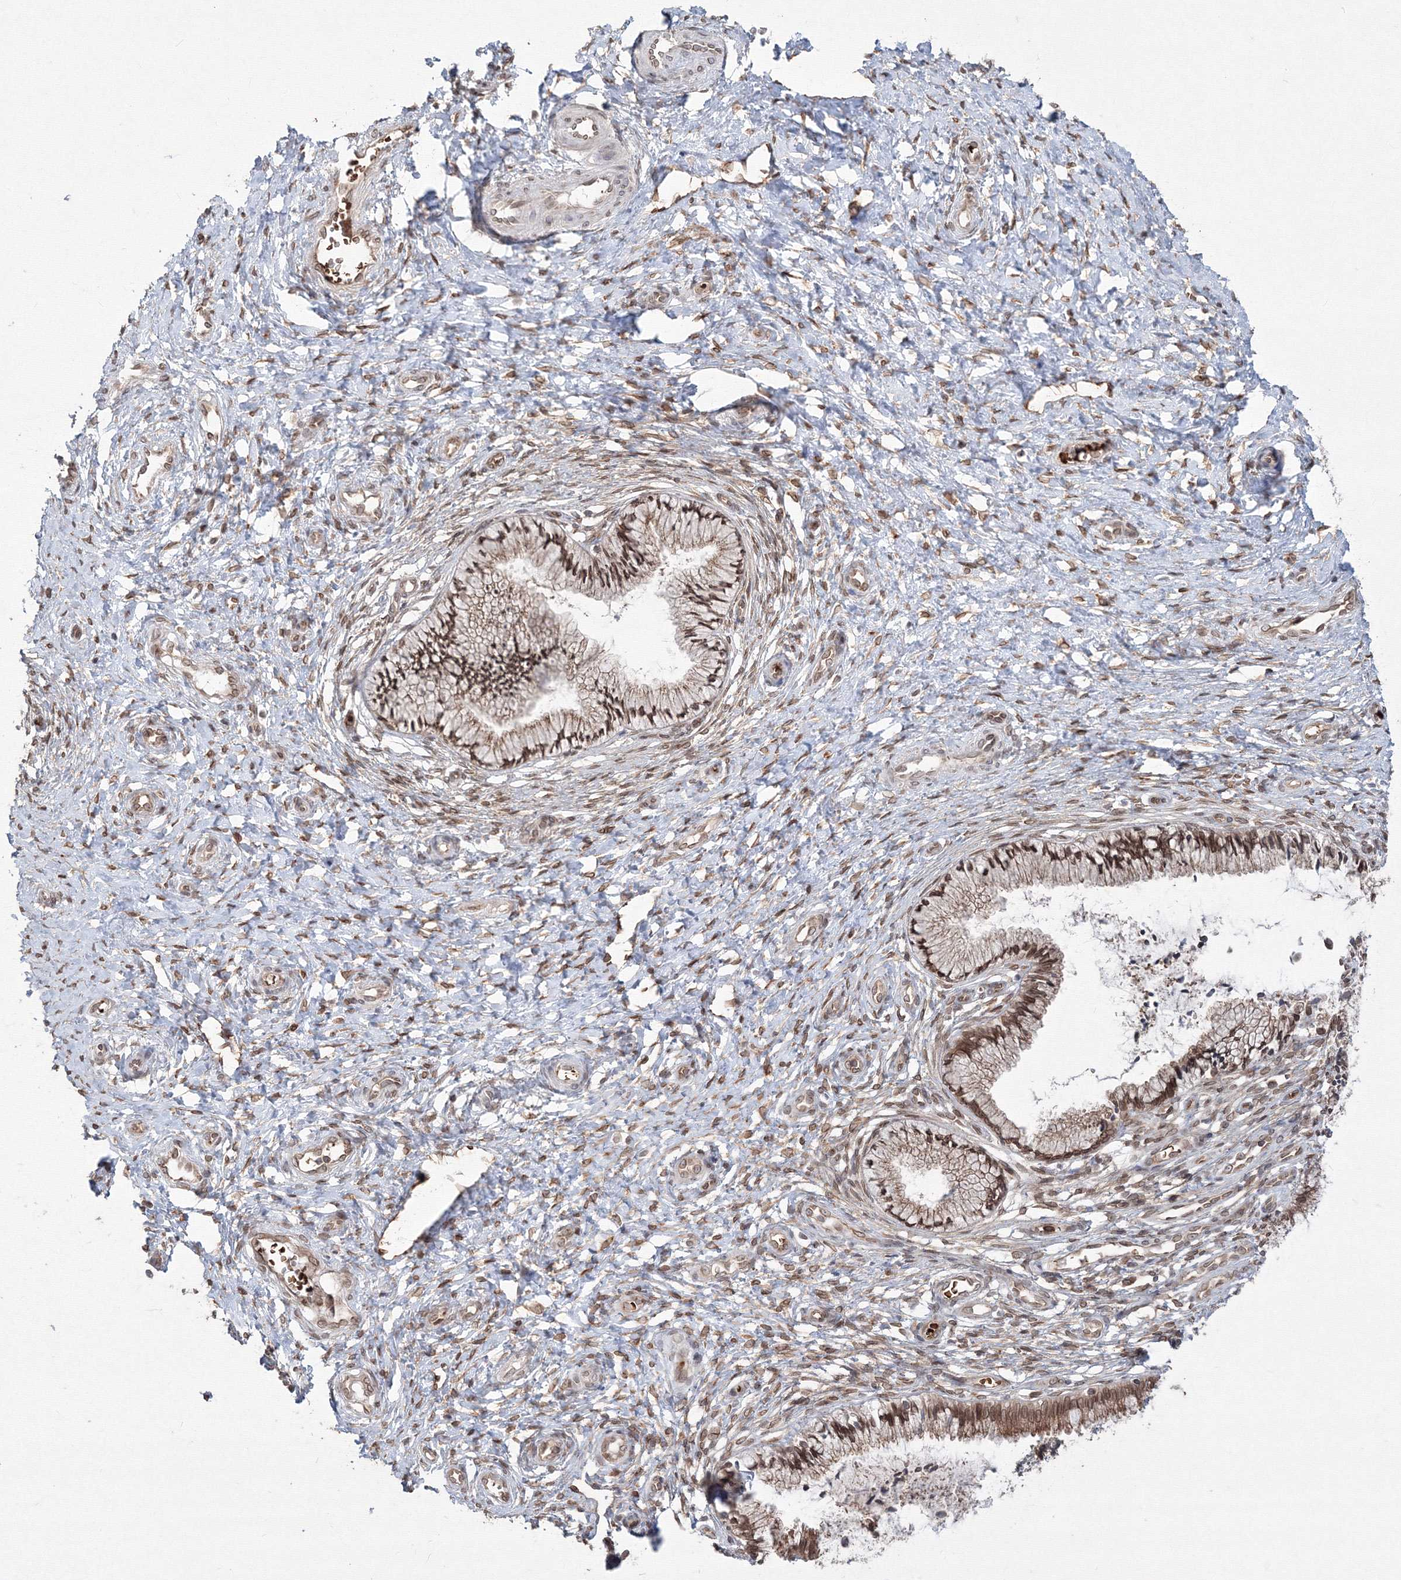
{"staining": {"intensity": "strong", "quantity": ">75%", "location": "cytoplasmic/membranous,nuclear"}, "tissue": "cervix", "cell_type": "Glandular cells", "image_type": "normal", "snomed": [{"axis": "morphology", "description": "Normal tissue, NOS"}, {"axis": "topography", "description": "Cervix"}], "caption": "This is a micrograph of immunohistochemistry (IHC) staining of normal cervix, which shows strong positivity in the cytoplasmic/membranous,nuclear of glandular cells.", "gene": "DNAJB2", "patient": {"sex": "female", "age": 36}}